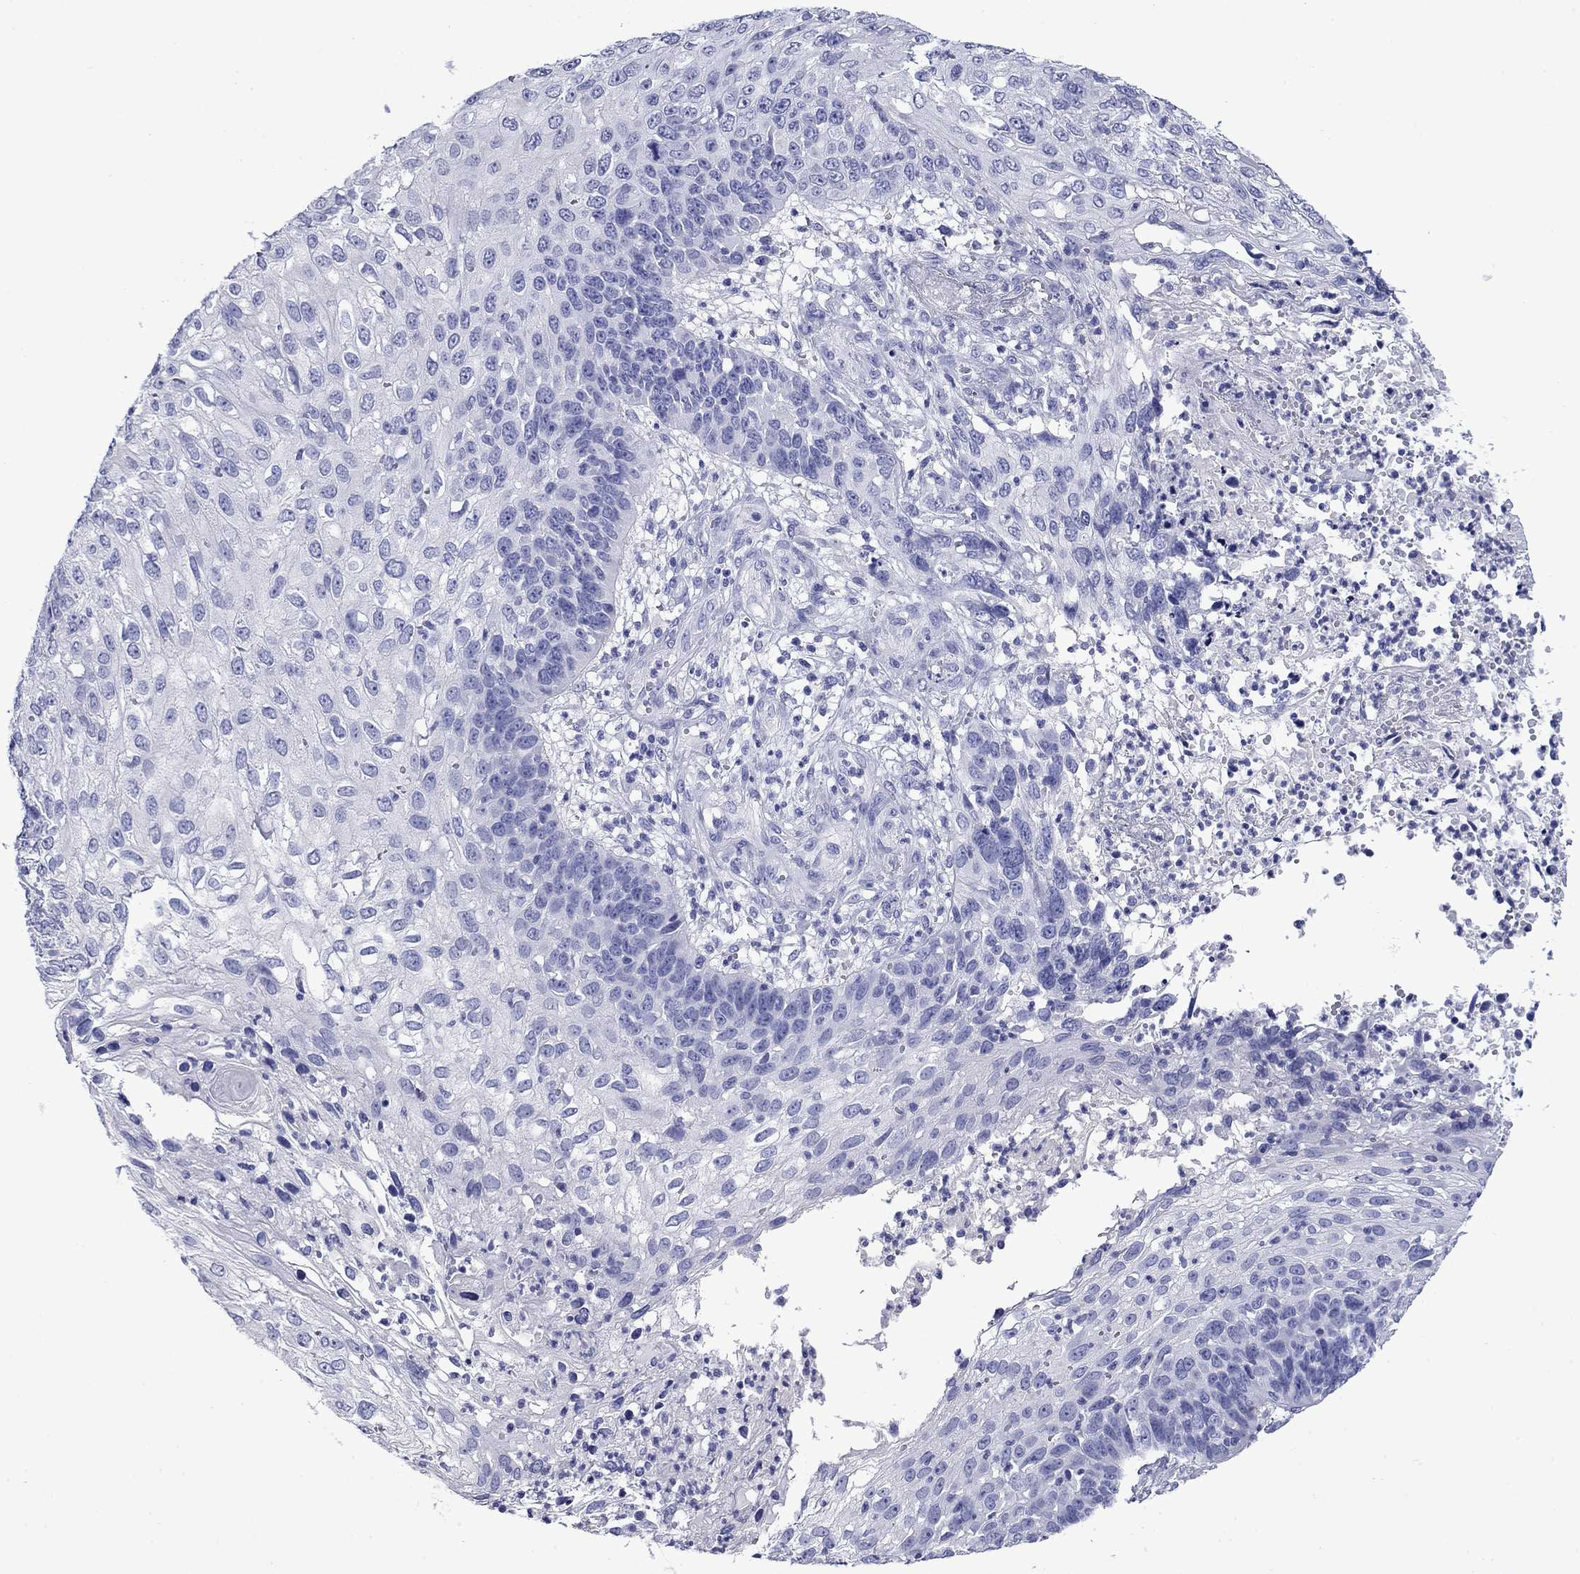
{"staining": {"intensity": "negative", "quantity": "none", "location": "none"}, "tissue": "skin cancer", "cell_type": "Tumor cells", "image_type": "cancer", "snomed": [{"axis": "morphology", "description": "Squamous cell carcinoma, NOS"}, {"axis": "topography", "description": "Skin"}], "caption": "The IHC image has no significant positivity in tumor cells of skin cancer tissue. (Immunohistochemistry, brightfield microscopy, high magnification).", "gene": "GIP", "patient": {"sex": "male", "age": 92}}